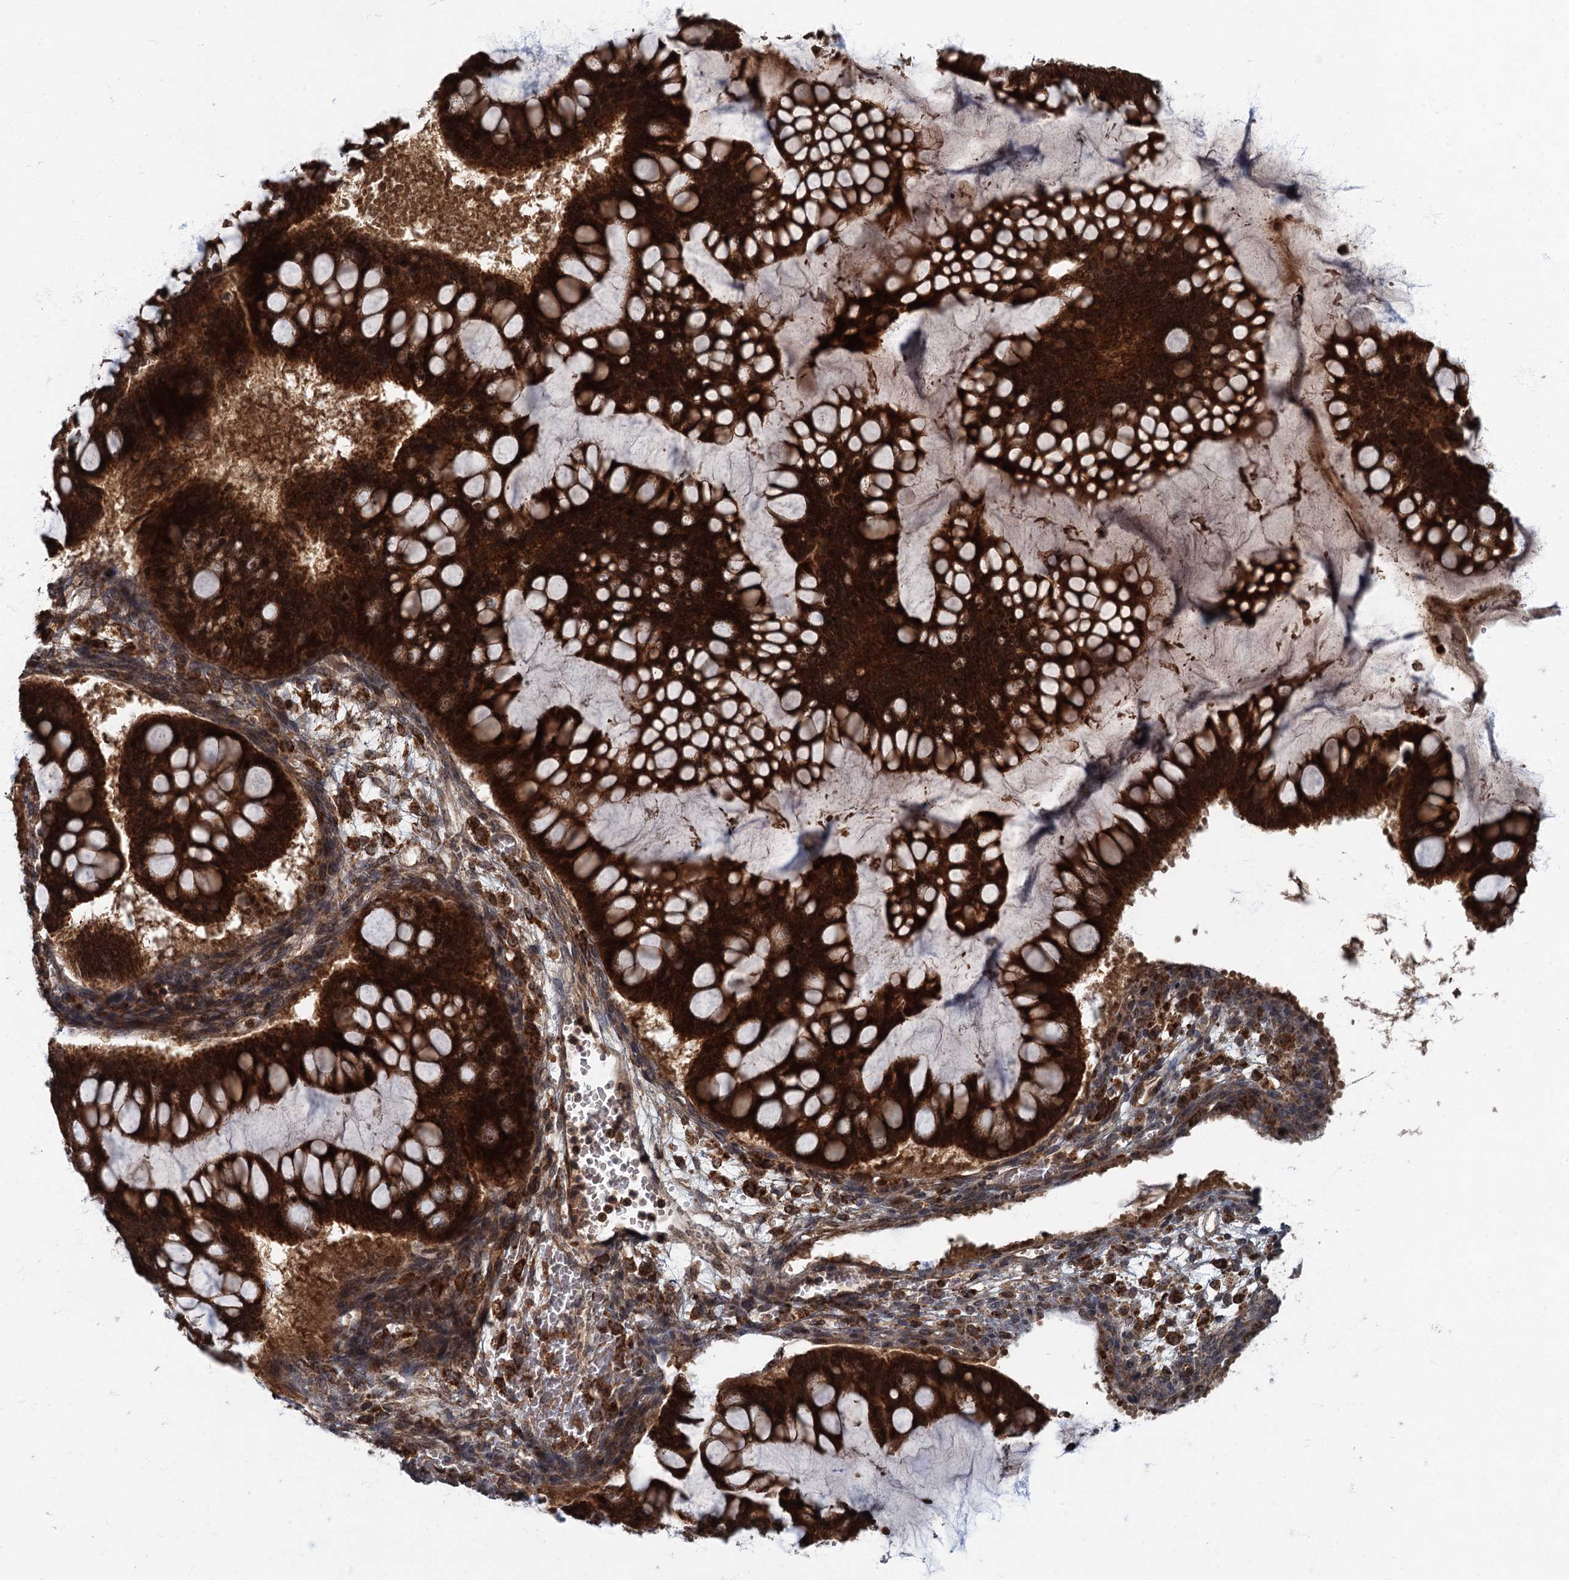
{"staining": {"intensity": "strong", "quantity": ">75%", "location": "cytoplasmic/membranous"}, "tissue": "ovarian cancer", "cell_type": "Tumor cells", "image_type": "cancer", "snomed": [{"axis": "morphology", "description": "Cystadenocarcinoma, mucinous, NOS"}, {"axis": "topography", "description": "Ovary"}], "caption": "Protein staining exhibits strong cytoplasmic/membranous staining in about >75% of tumor cells in ovarian mucinous cystadenocarcinoma.", "gene": "SLC11A2", "patient": {"sex": "female", "age": 73}}